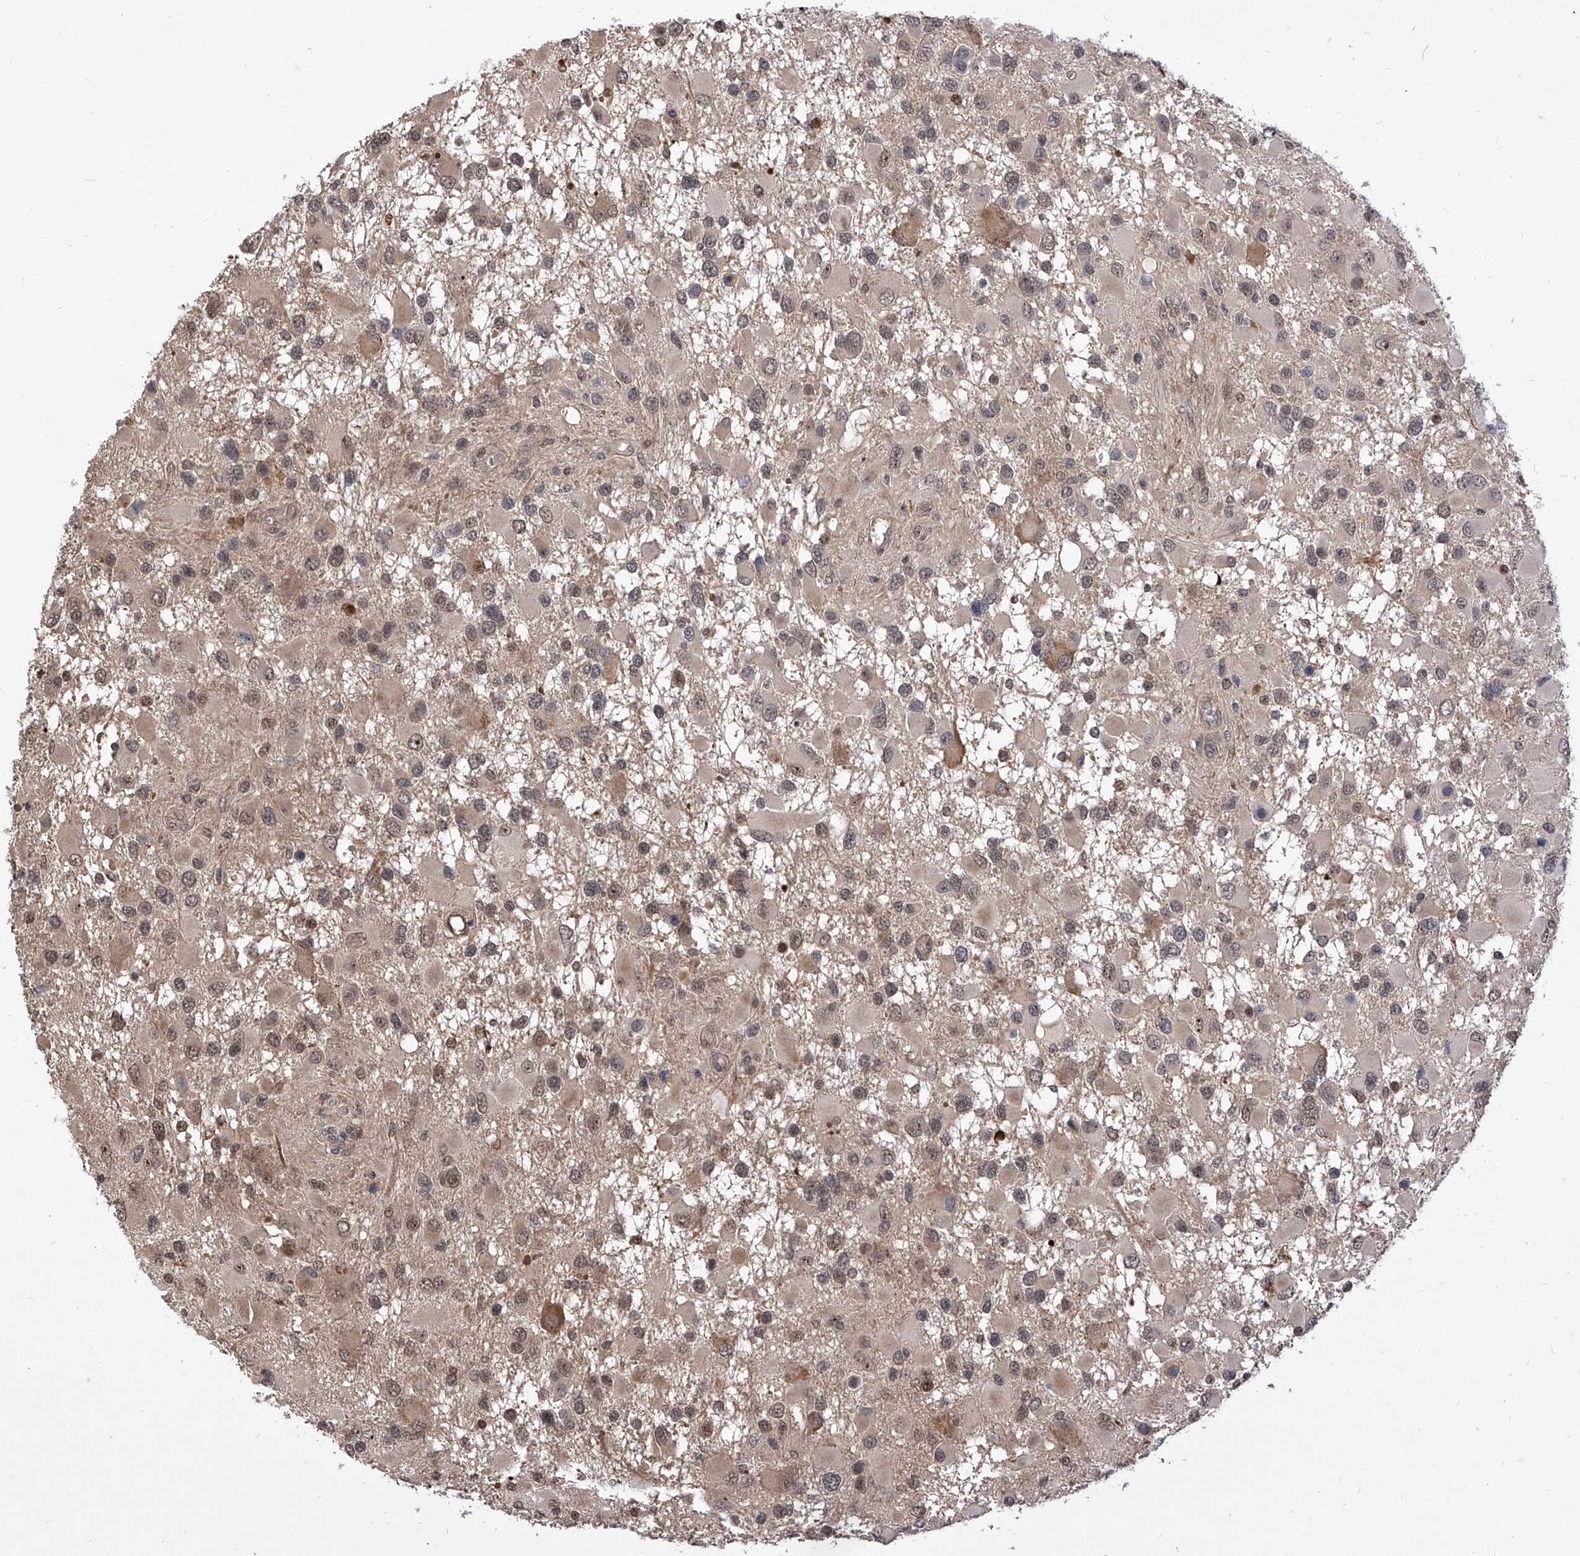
{"staining": {"intensity": "weak", "quantity": ">75%", "location": "nuclear"}, "tissue": "glioma", "cell_type": "Tumor cells", "image_type": "cancer", "snomed": [{"axis": "morphology", "description": "Glioma, malignant, High grade"}, {"axis": "topography", "description": "Brain"}], "caption": "Weak nuclear expression for a protein is present in approximately >75% of tumor cells of glioma using immunohistochemistry (IHC).", "gene": "LGR4", "patient": {"sex": "male", "age": 53}}